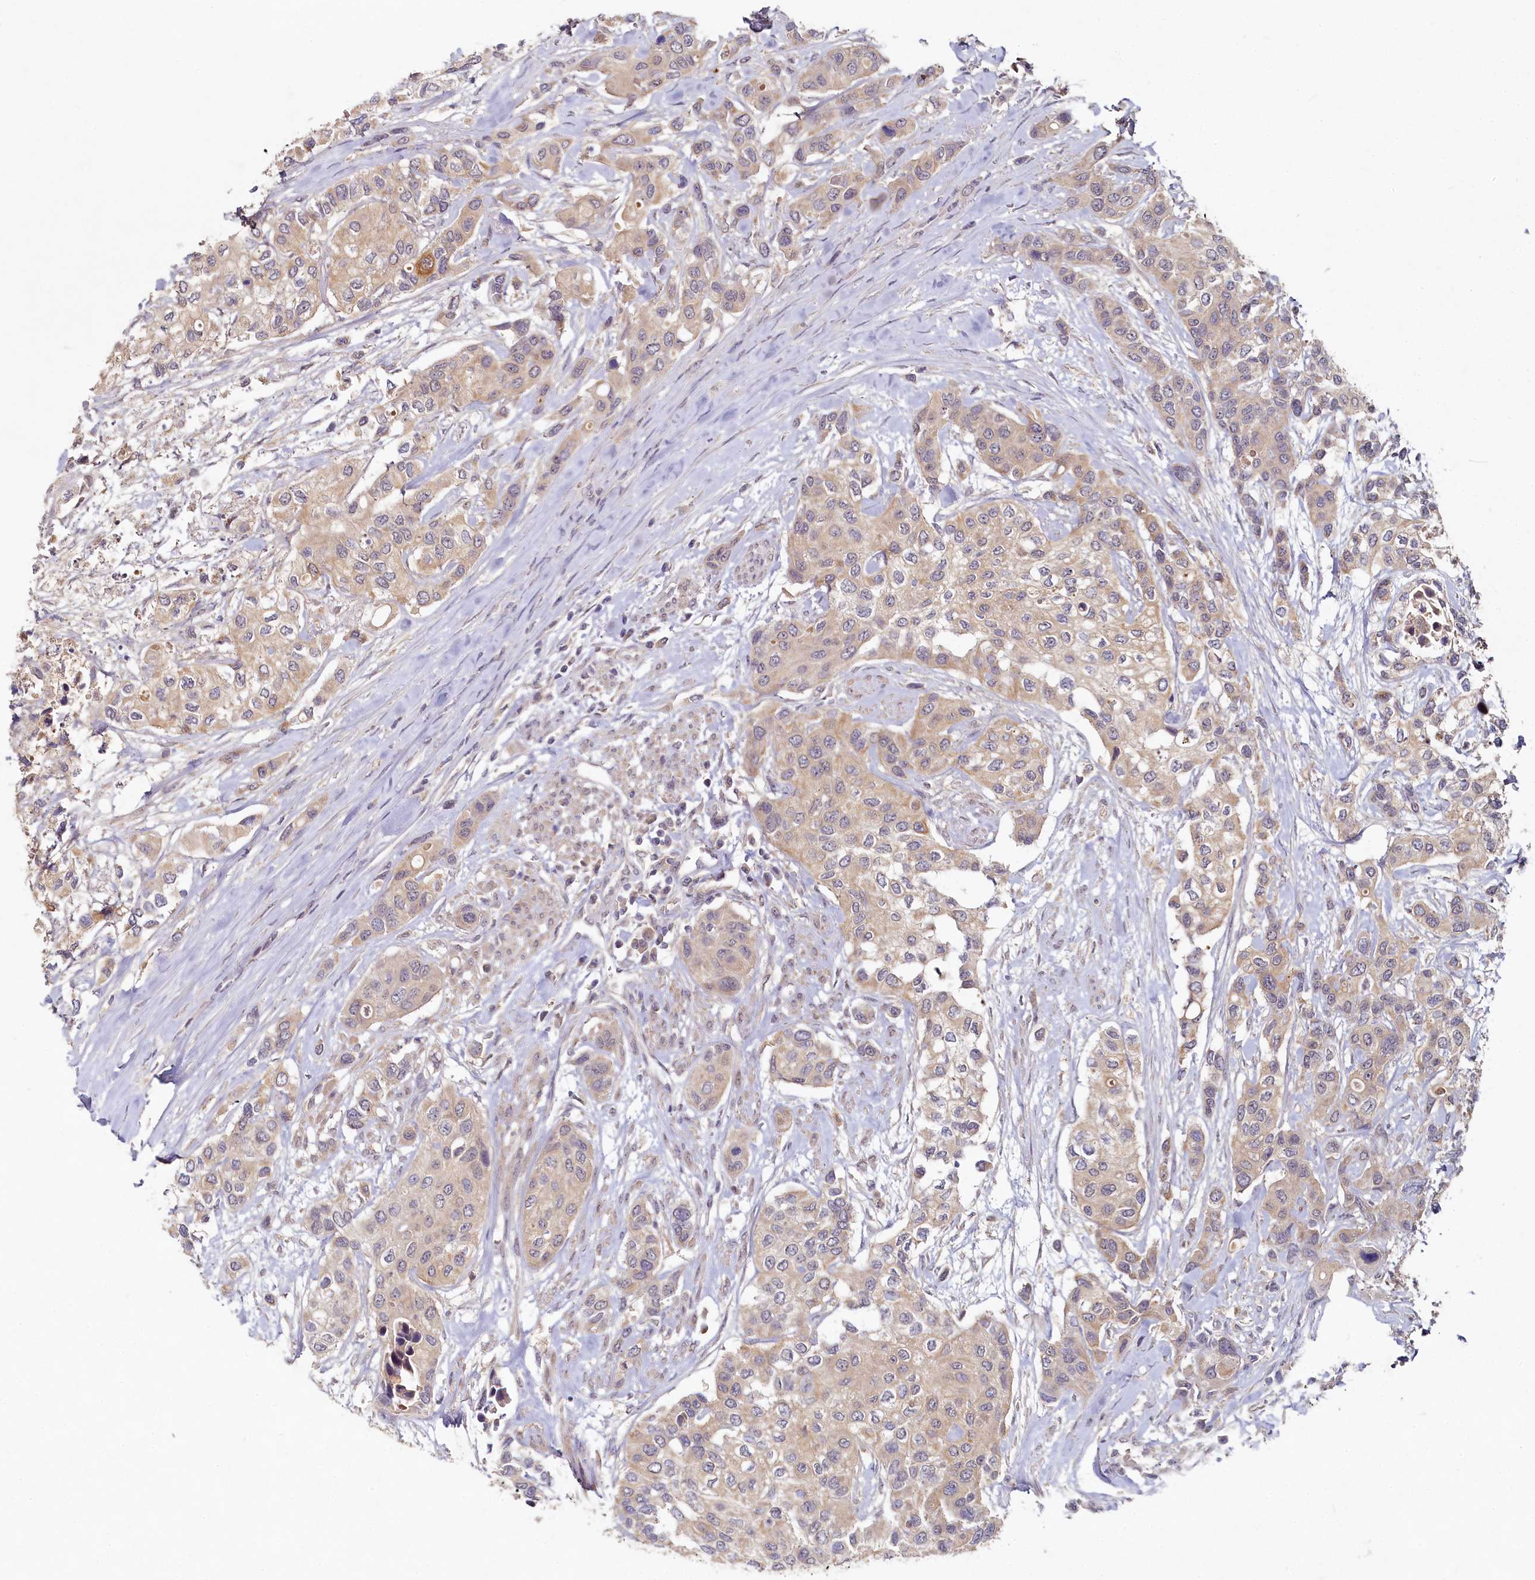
{"staining": {"intensity": "weak", "quantity": "<25%", "location": "cytoplasmic/membranous"}, "tissue": "urothelial cancer", "cell_type": "Tumor cells", "image_type": "cancer", "snomed": [{"axis": "morphology", "description": "Normal tissue, NOS"}, {"axis": "morphology", "description": "Urothelial carcinoma, High grade"}, {"axis": "topography", "description": "Vascular tissue"}, {"axis": "topography", "description": "Urinary bladder"}], "caption": "This is a image of IHC staining of urothelial cancer, which shows no staining in tumor cells.", "gene": "HERC3", "patient": {"sex": "female", "age": 56}}